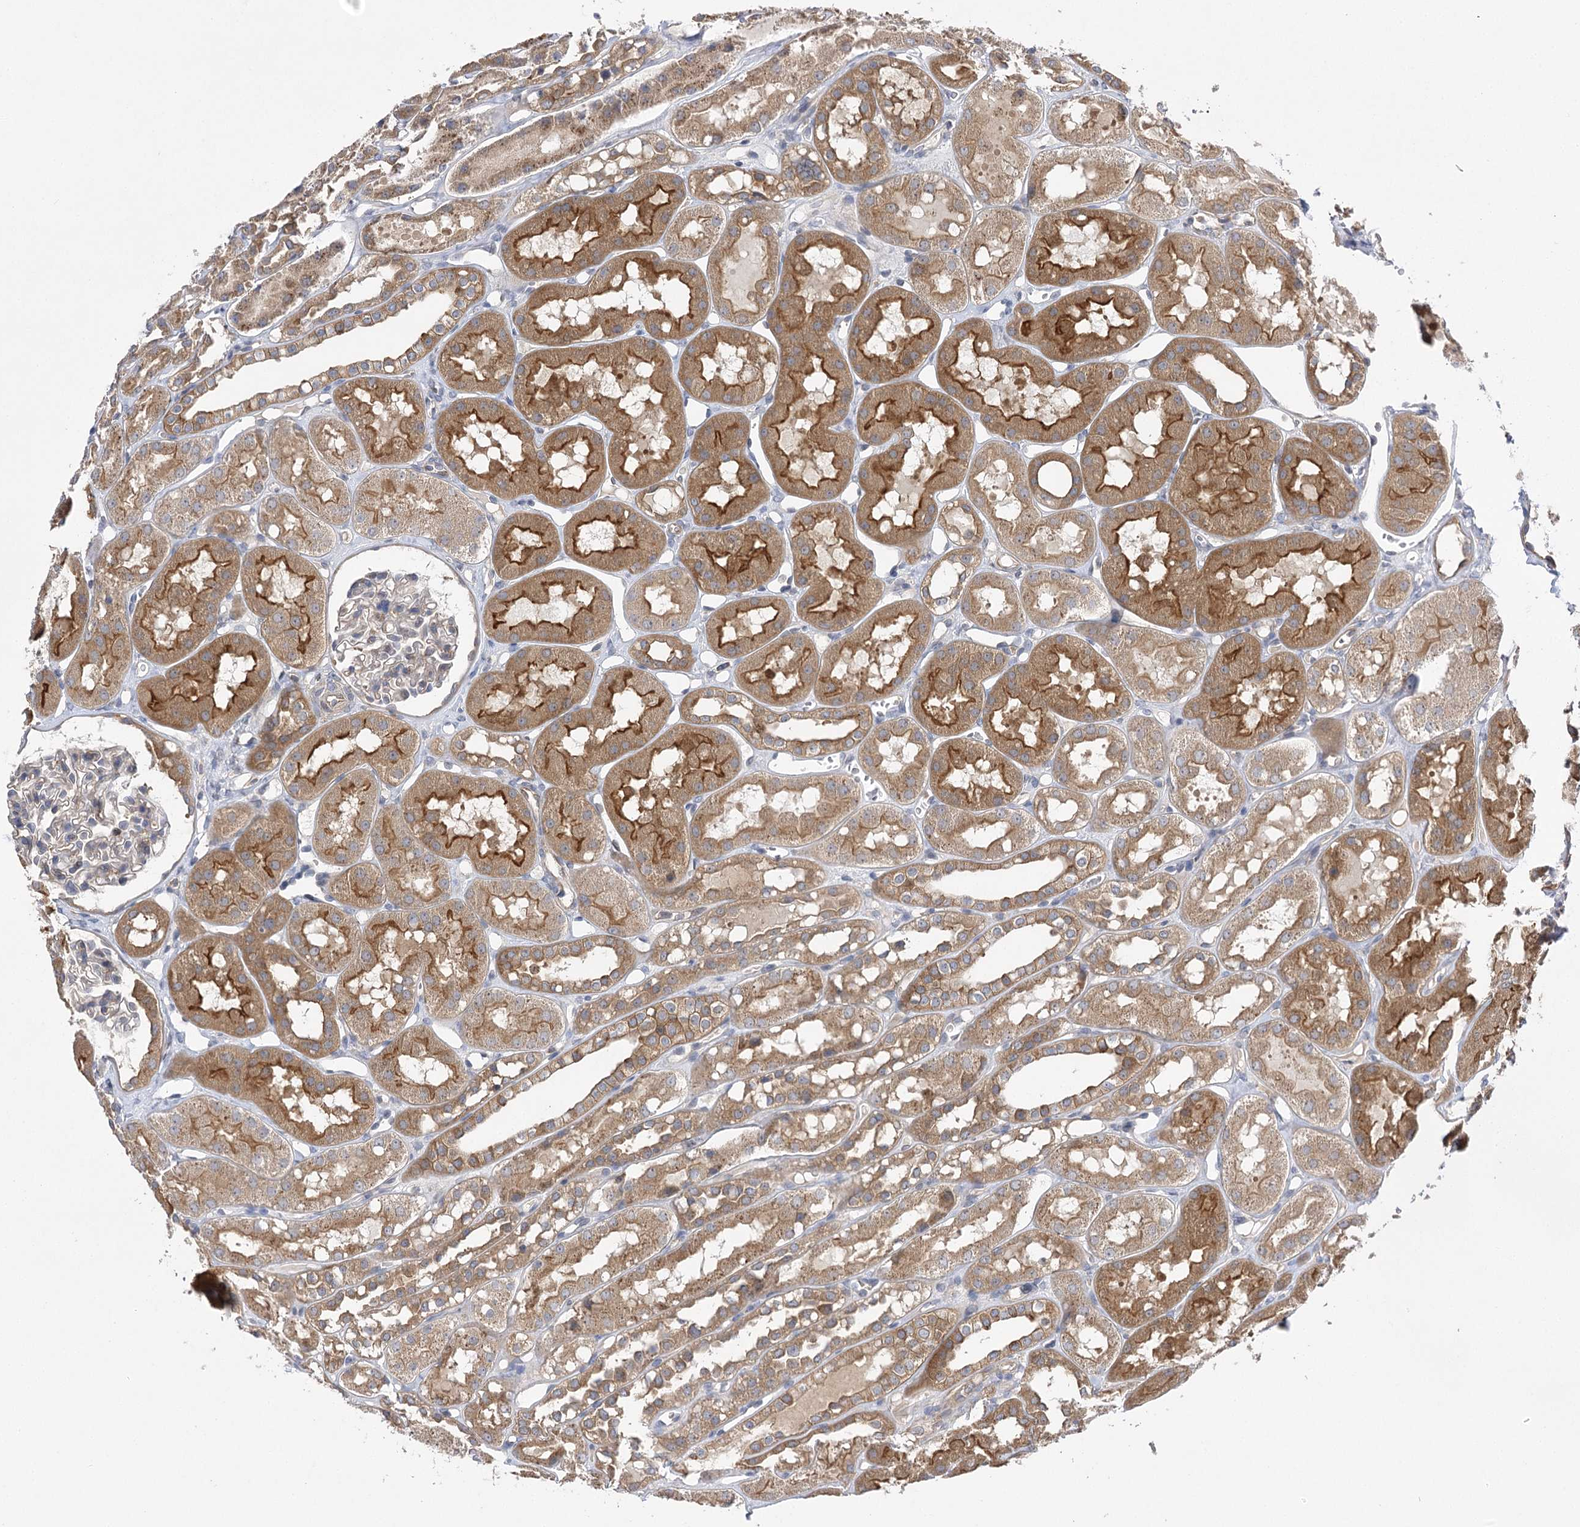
{"staining": {"intensity": "negative", "quantity": "none", "location": "none"}, "tissue": "kidney", "cell_type": "Cells in glomeruli", "image_type": "normal", "snomed": [{"axis": "morphology", "description": "Normal tissue, NOS"}, {"axis": "topography", "description": "Kidney"}], "caption": "Immunohistochemistry micrograph of normal human kidney stained for a protein (brown), which demonstrates no positivity in cells in glomeruli.", "gene": "BCR", "patient": {"sex": "male", "age": 16}}